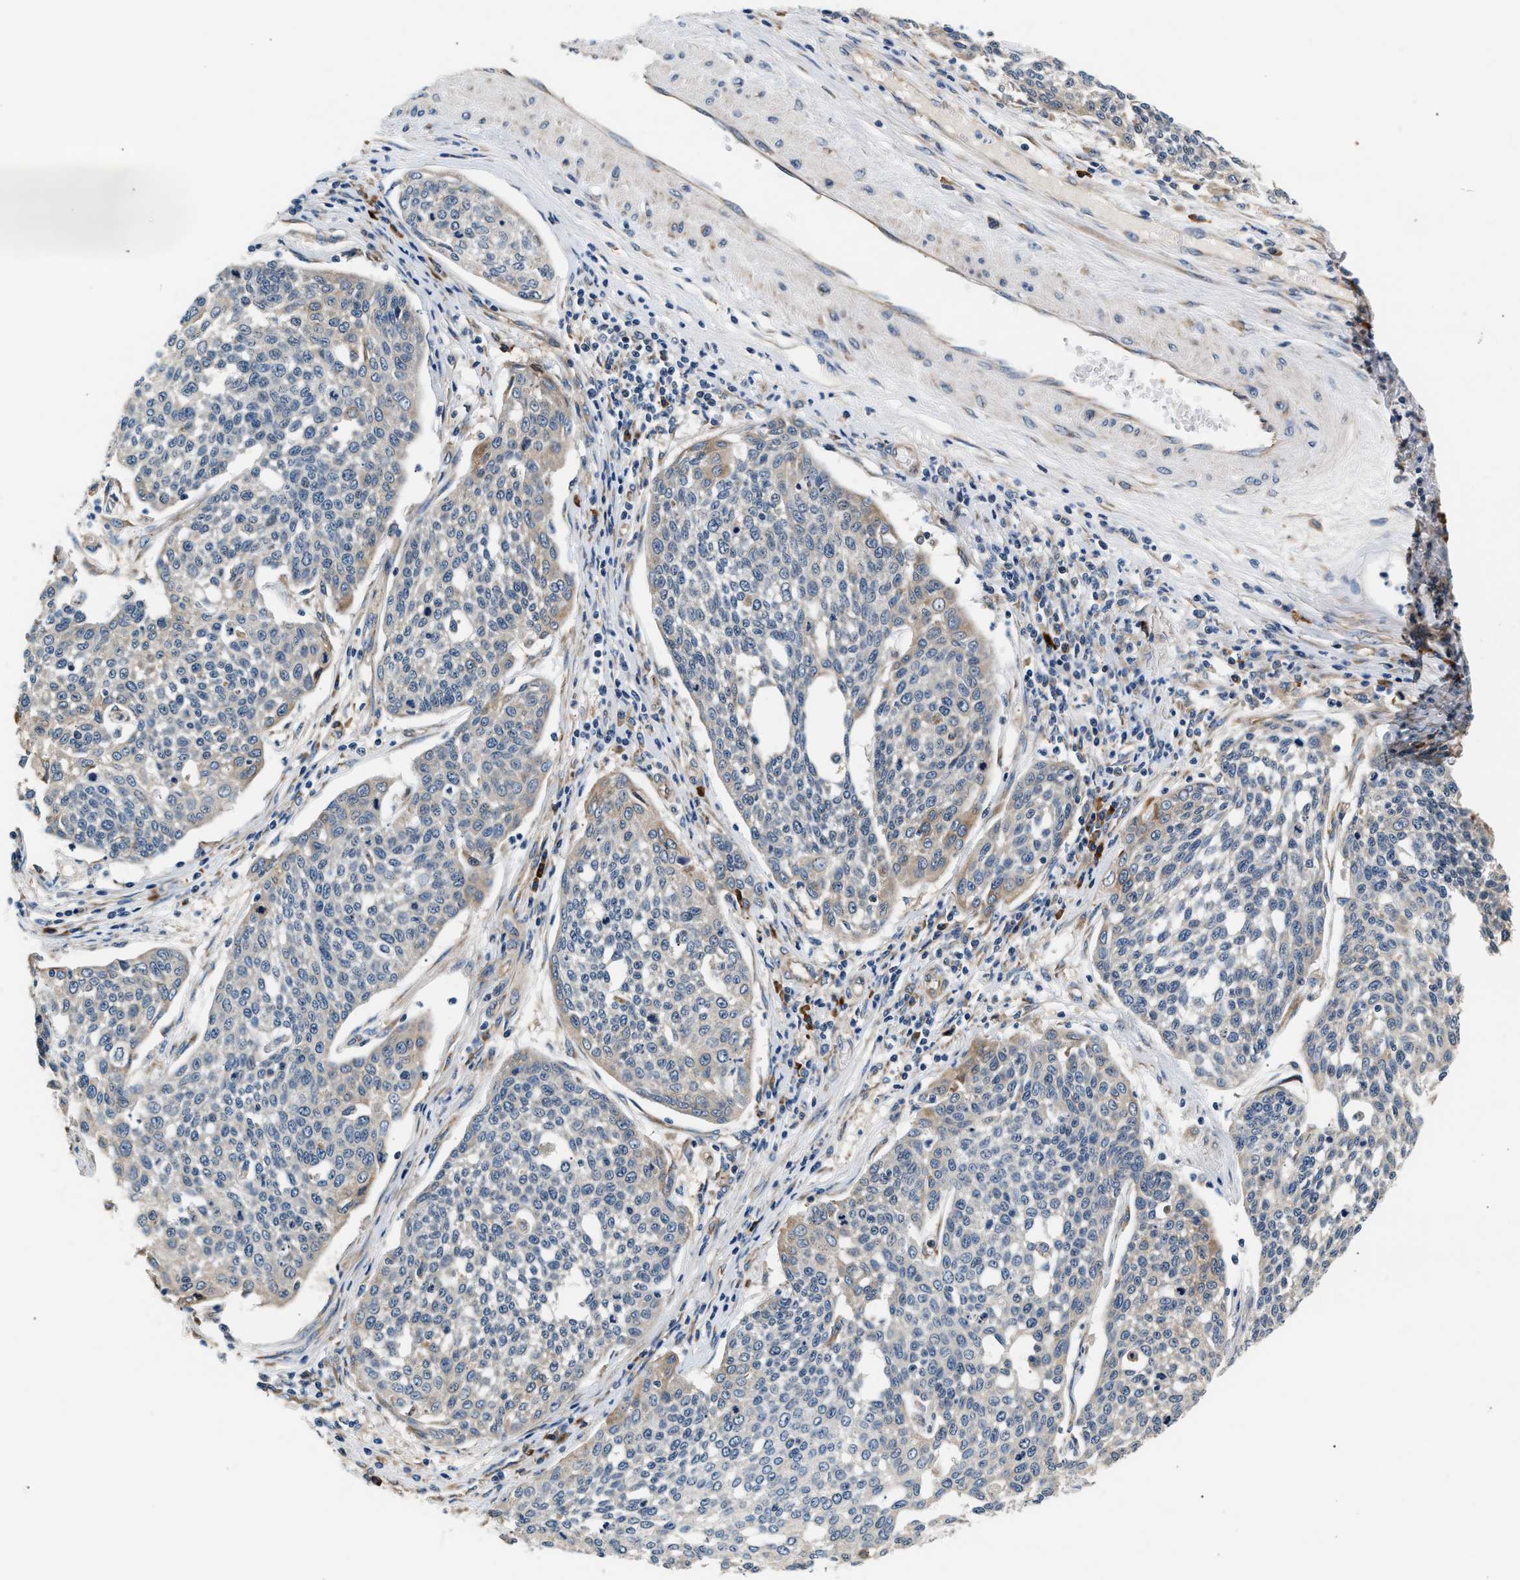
{"staining": {"intensity": "weak", "quantity": "<25%", "location": "cytoplasmic/membranous"}, "tissue": "cervical cancer", "cell_type": "Tumor cells", "image_type": "cancer", "snomed": [{"axis": "morphology", "description": "Squamous cell carcinoma, NOS"}, {"axis": "topography", "description": "Cervix"}], "caption": "High power microscopy photomicrograph of an immunohistochemistry micrograph of cervical squamous cell carcinoma, revealing no significant staining in tumor cells.", "gene": "IFT74", "patient": {"sex": "female", "age": 34}}